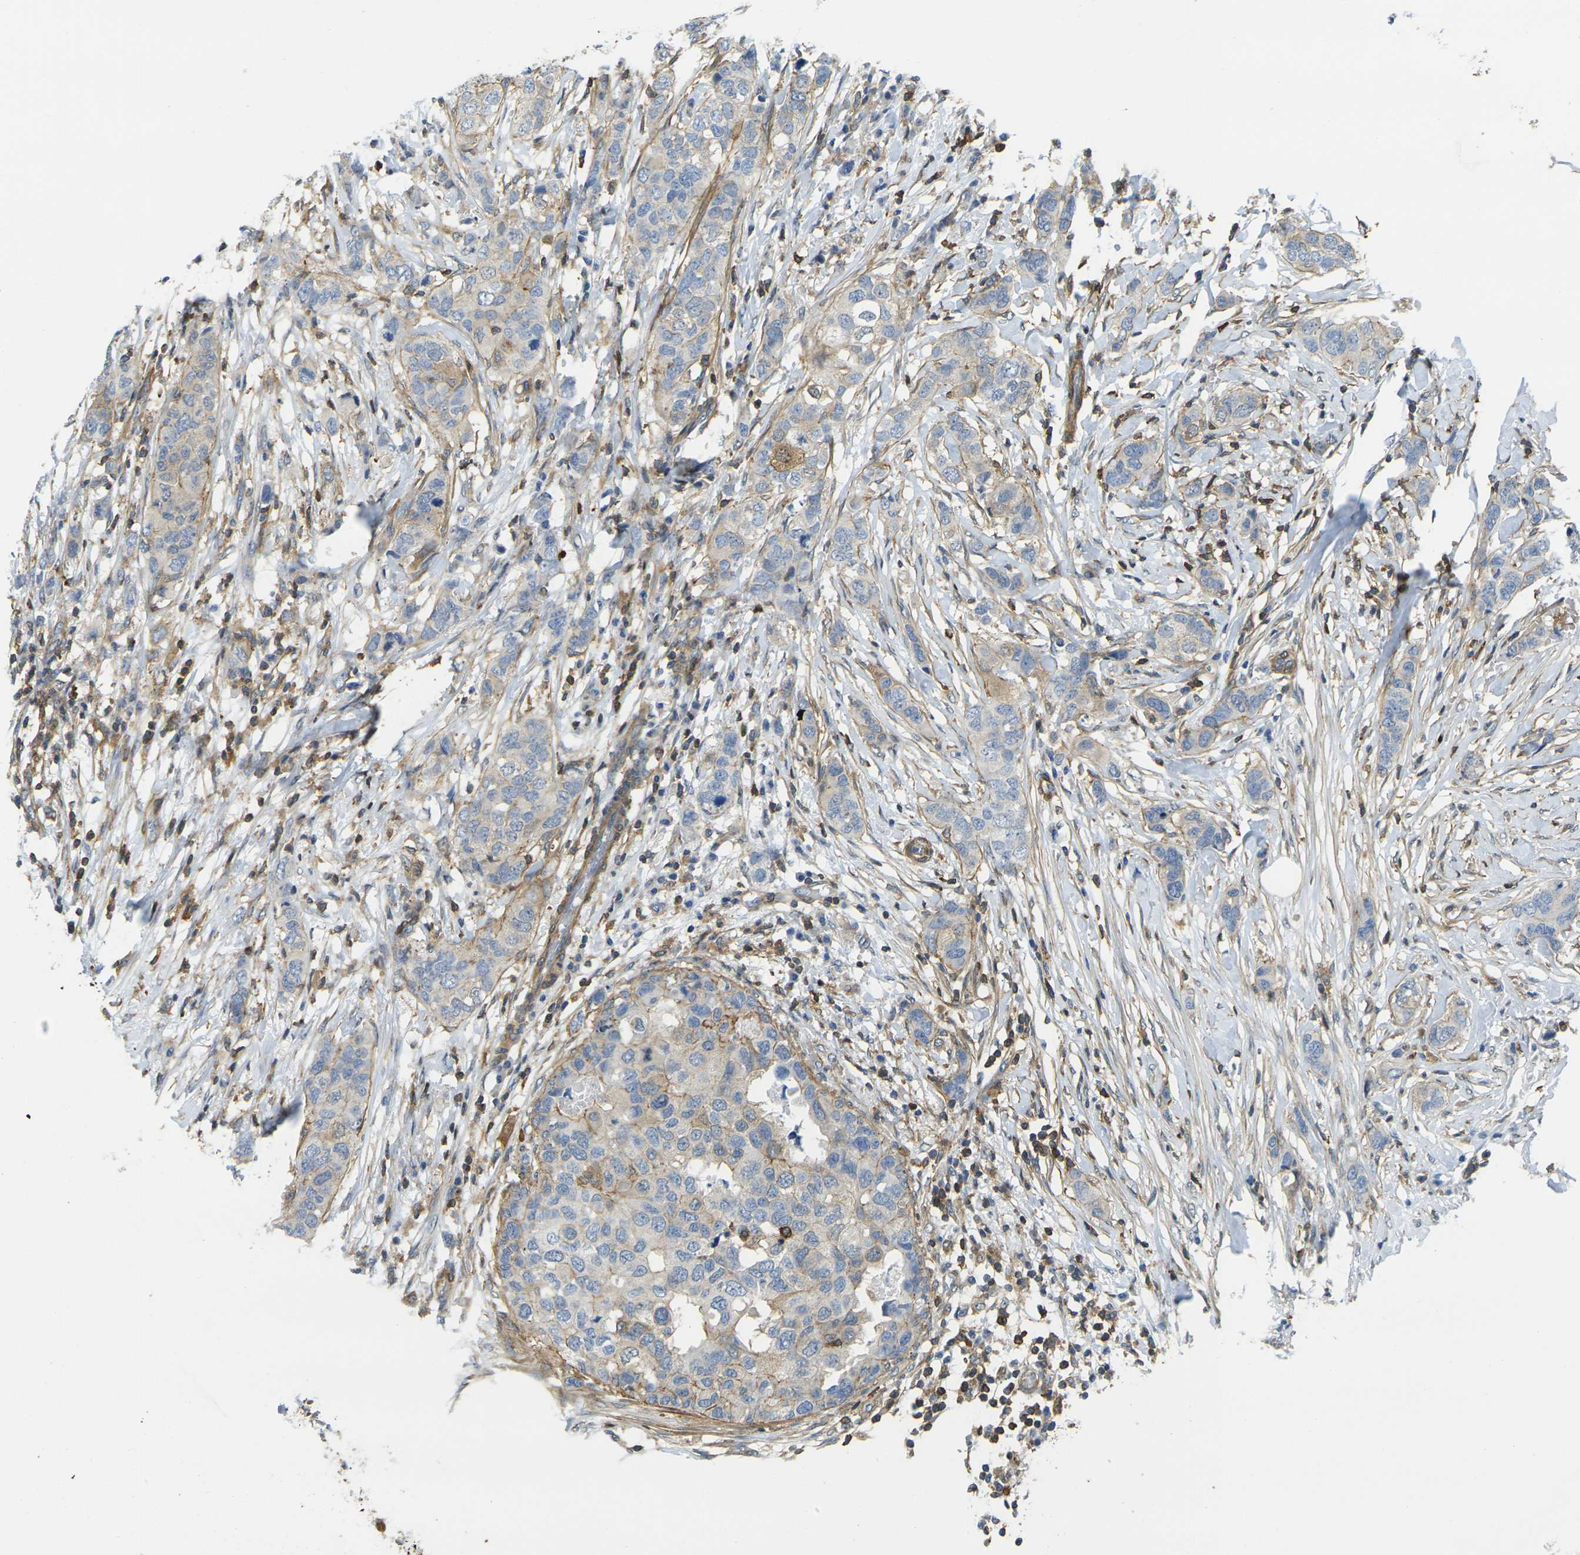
{"staining": {"intensity": "weak", "quantity": ">75%", "location": "cytoplasmic/membranous"}, "tissue": "breast cancer", "cell_type": "Tumor cells", "image_type": "cancer", "snomed": [{"axis": "morphology", "description": "Duct carcinoma"}, {"axis": "topography", "description": "Breast"}], "caption": "Protein positivity by IHC exhibits weak cytoplasmic/membranous staining in about >75% of tumor cells in invasive ductal carcinoma (breast).", "gene": "LASP1", "patient": {"sex": "female", "age": 50}}